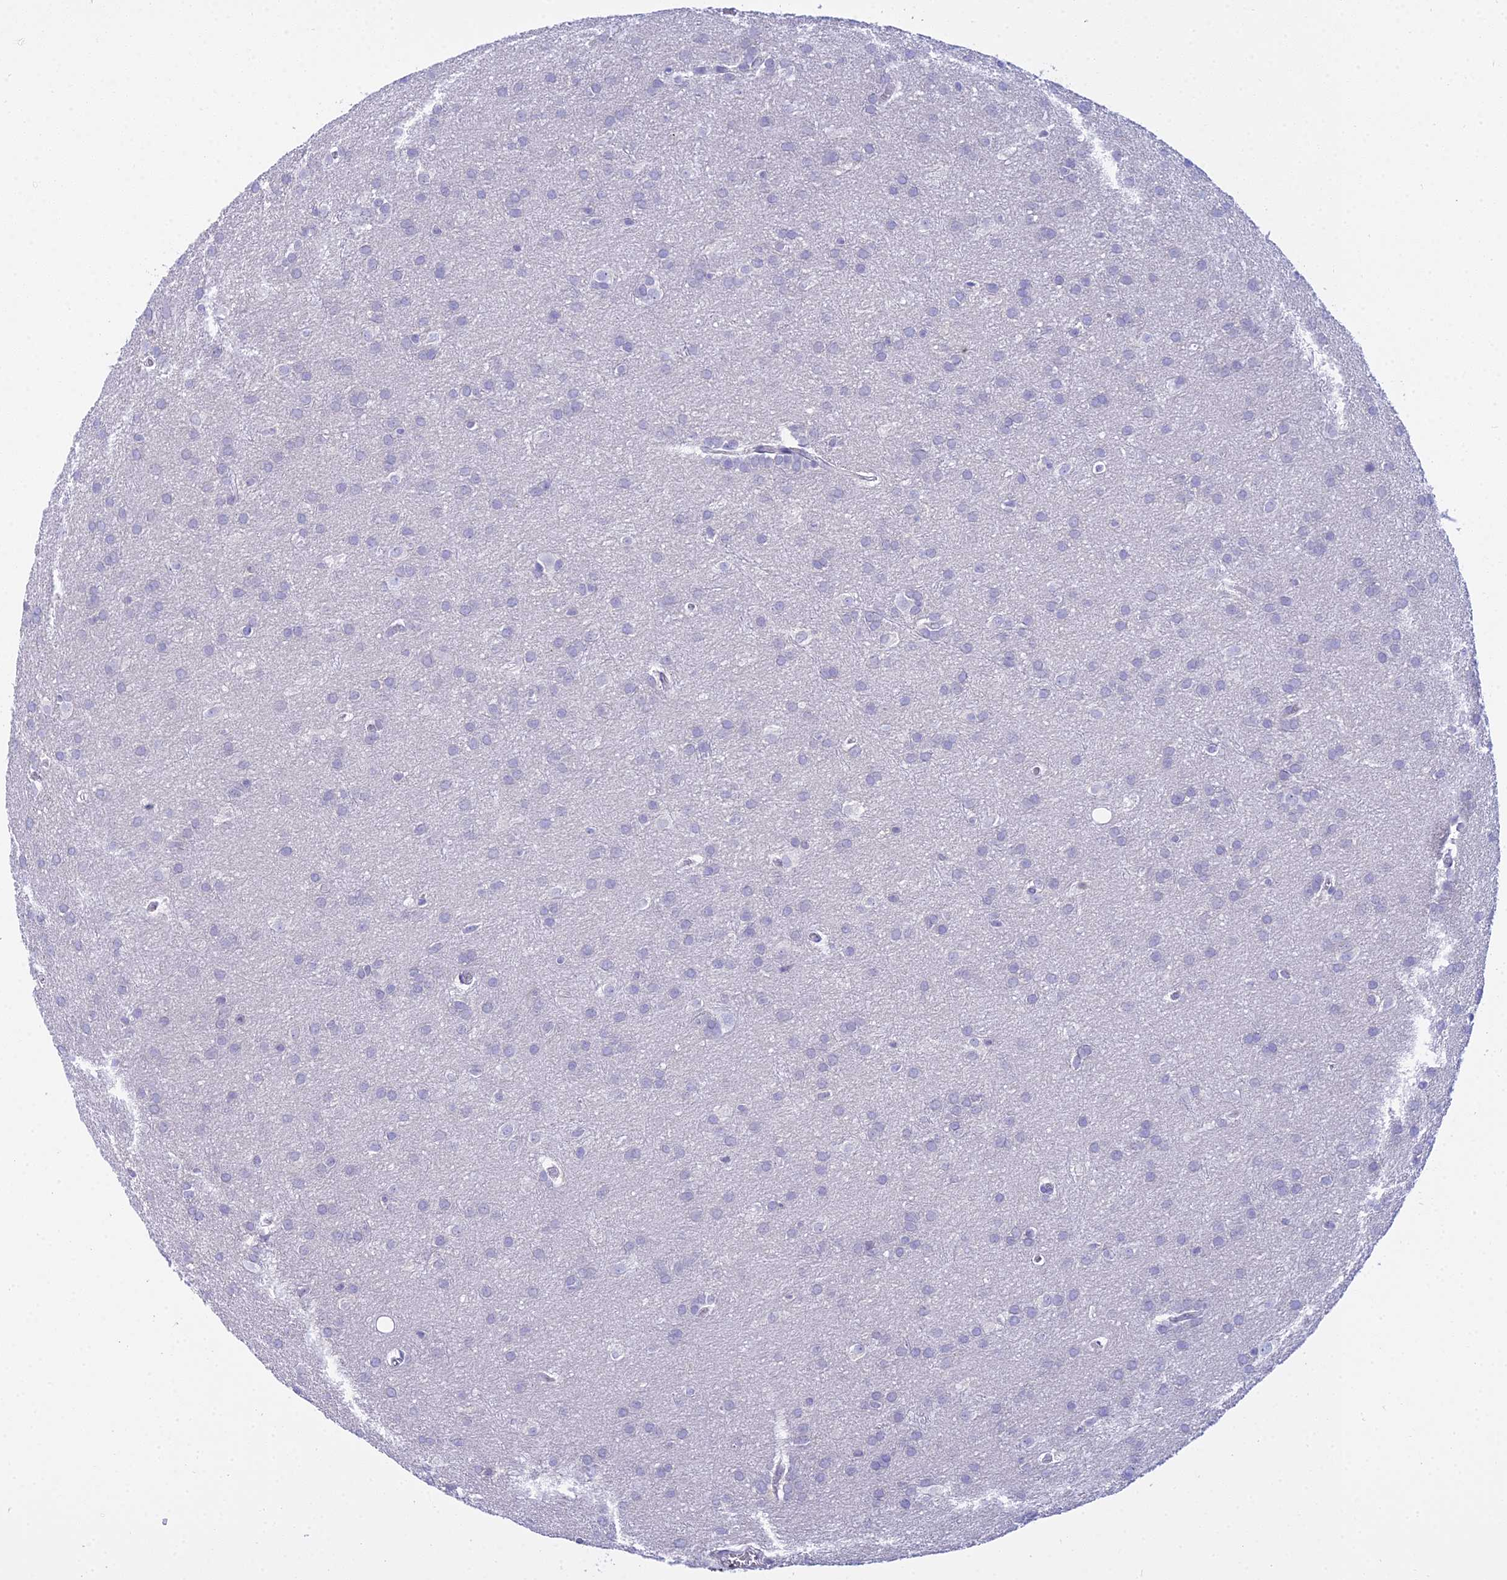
{"staining": {"intensity": "negative", "quantity": "none", "location": "none"}, "tissue": "glioma", "cell_type": "Tumor cells", "image_type": "cancer", "snomed": [{"axis": "morphology", "description": "Glioma, malignant, Low grade"}, {"axis": "topography", "description": "Brain"}], "caption": "Immunohistochemistry (IHC) photomicrograph of neoplastic tissue: malignant glioma (low-grade) stained with DAB (3,3'-diaminobenzidine) shows no significant protein staining in tumor cells.", "gene": "ZMIZ1", "patient": {"sex": "female", "age": 32}}